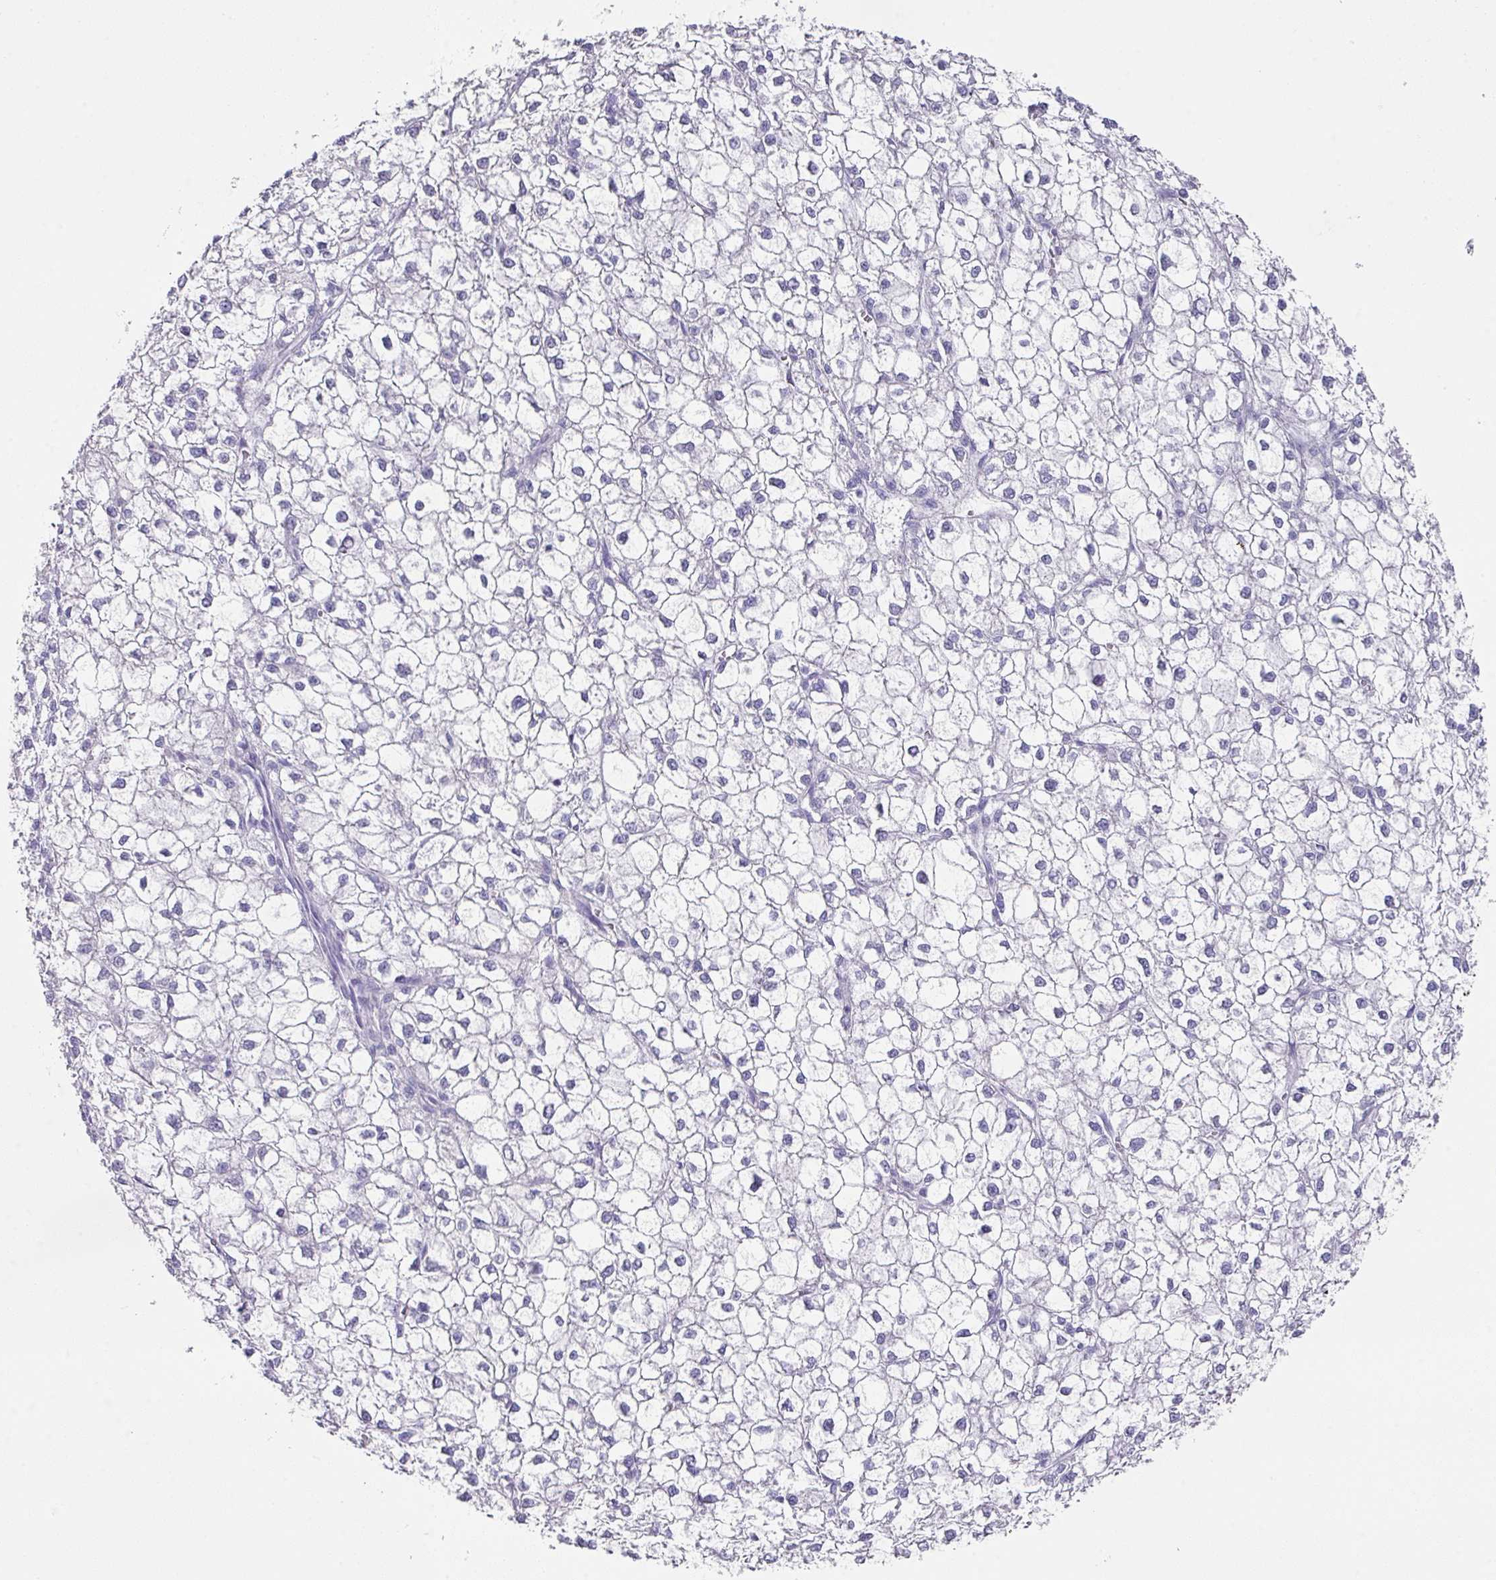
{"staining": {"intensity": "negative", "quantity": "none", "location": "none"}, "tissue": "liver cancer", "cell_type": "Tumor cells", "image_type": "cancer", "snomed": [{"axis": "morphology", "description": "Carcinoma, Hepatocellular, NOS"}, {"axis": "topography", "description": "Liver"}], "caption": "Human liver cancer (hepatocellular carcinoma) stained for a protein using IHC demonstrates no positivity in tumor cells.", "gene": "TARM1", "patient": {"sex": "female", "age": 43}}